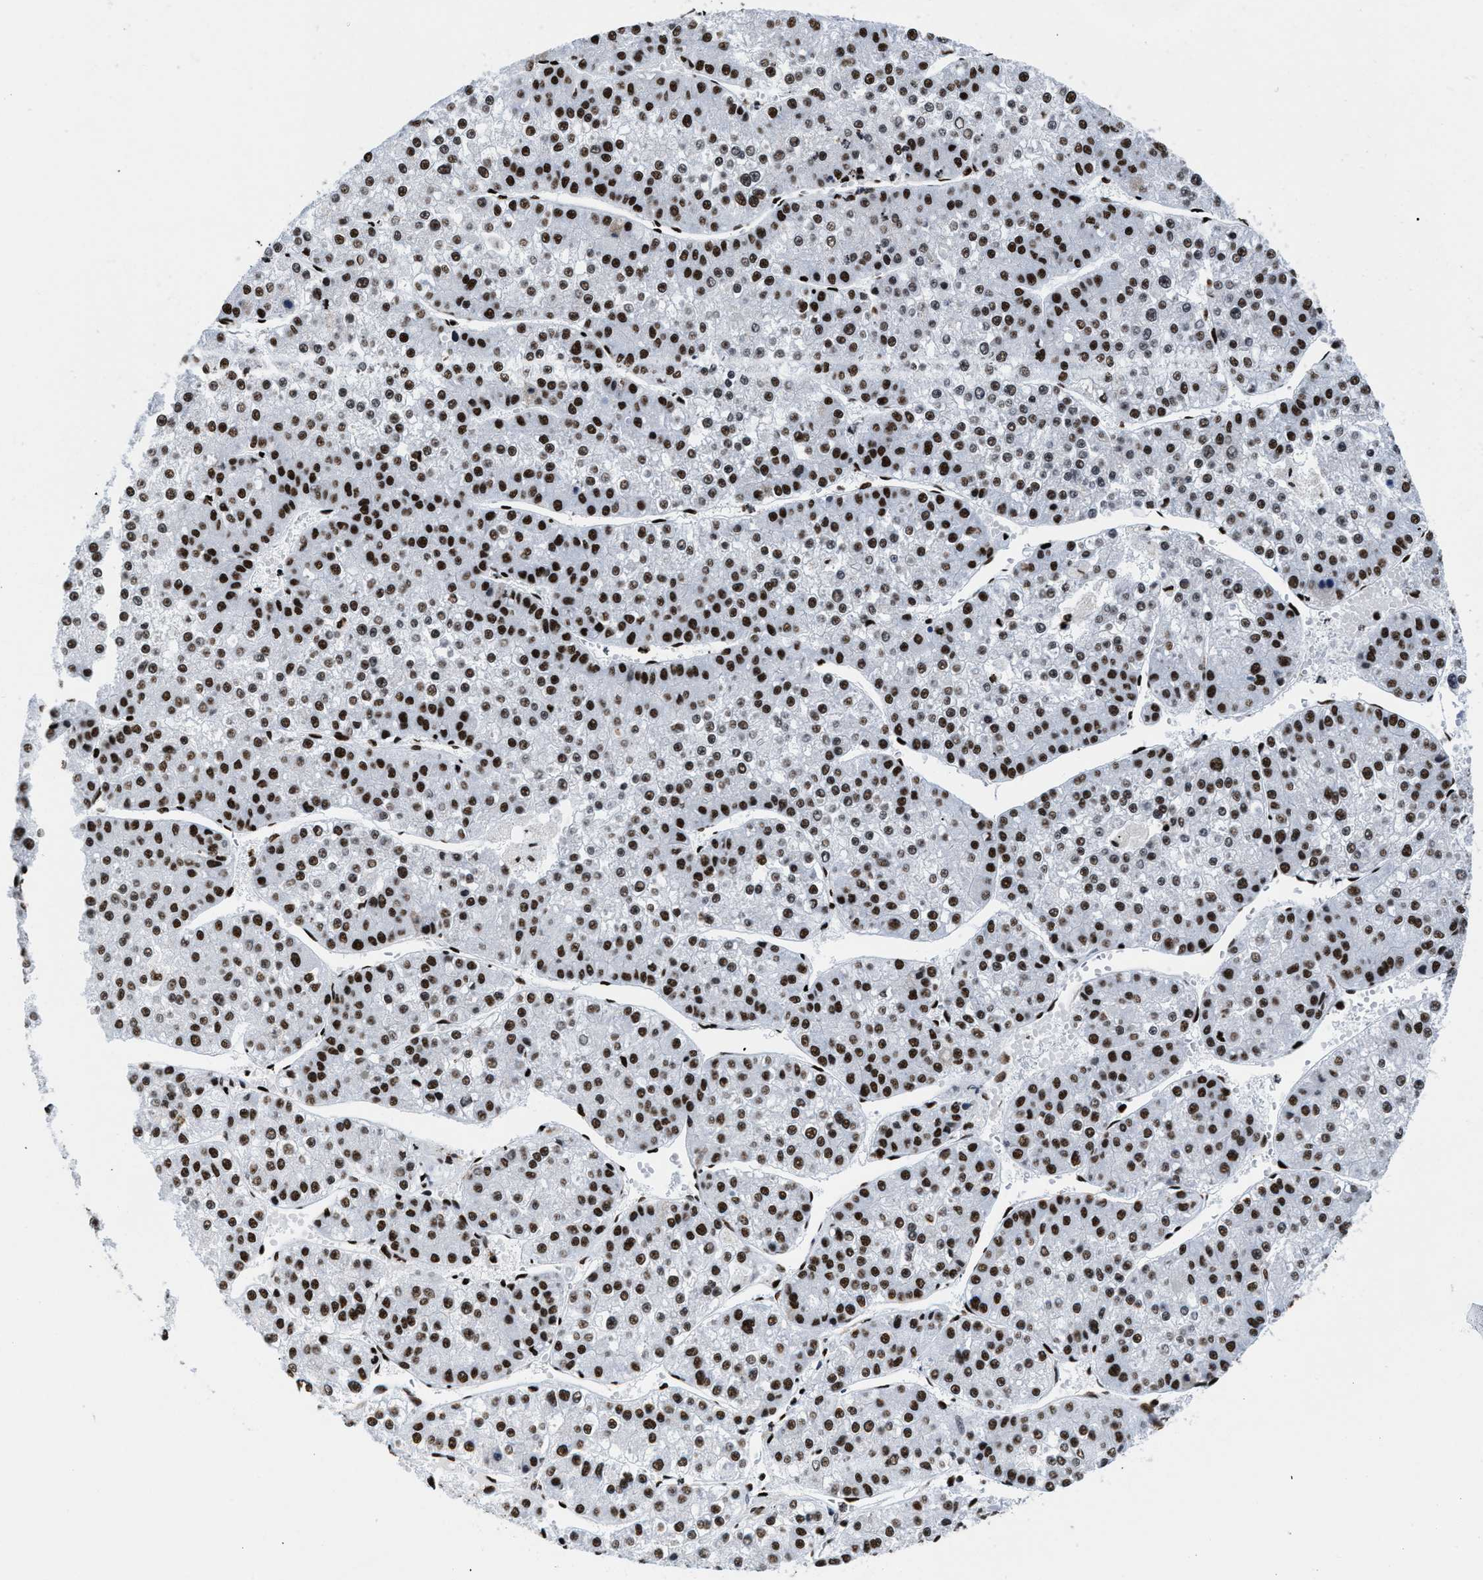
{"staining": {"intensity": "strong", "quantity": ">75%", "location": "nuclear"}, "tissue": "liver cancer", "cell_type": "Tumor cells", "image_type": "cancer", "snomed": [{"axis": "morphology", "description": "Carcinoma, Hepatocellular, NOS"}, {"axis": "topography", "description": "Liver"}], "caption": "Liver cancer stained with immunohistochemistry displays strong nuclear staining in about >75% of tumor cells. (Stains: DAB (3,3'-diaminobenzidine) in brown, nuclei in blue, Microscopy: brightfield microscopy at high magnification).", "gene": "SMARCC2", "patient": {"sex": "female", "age": 73}}